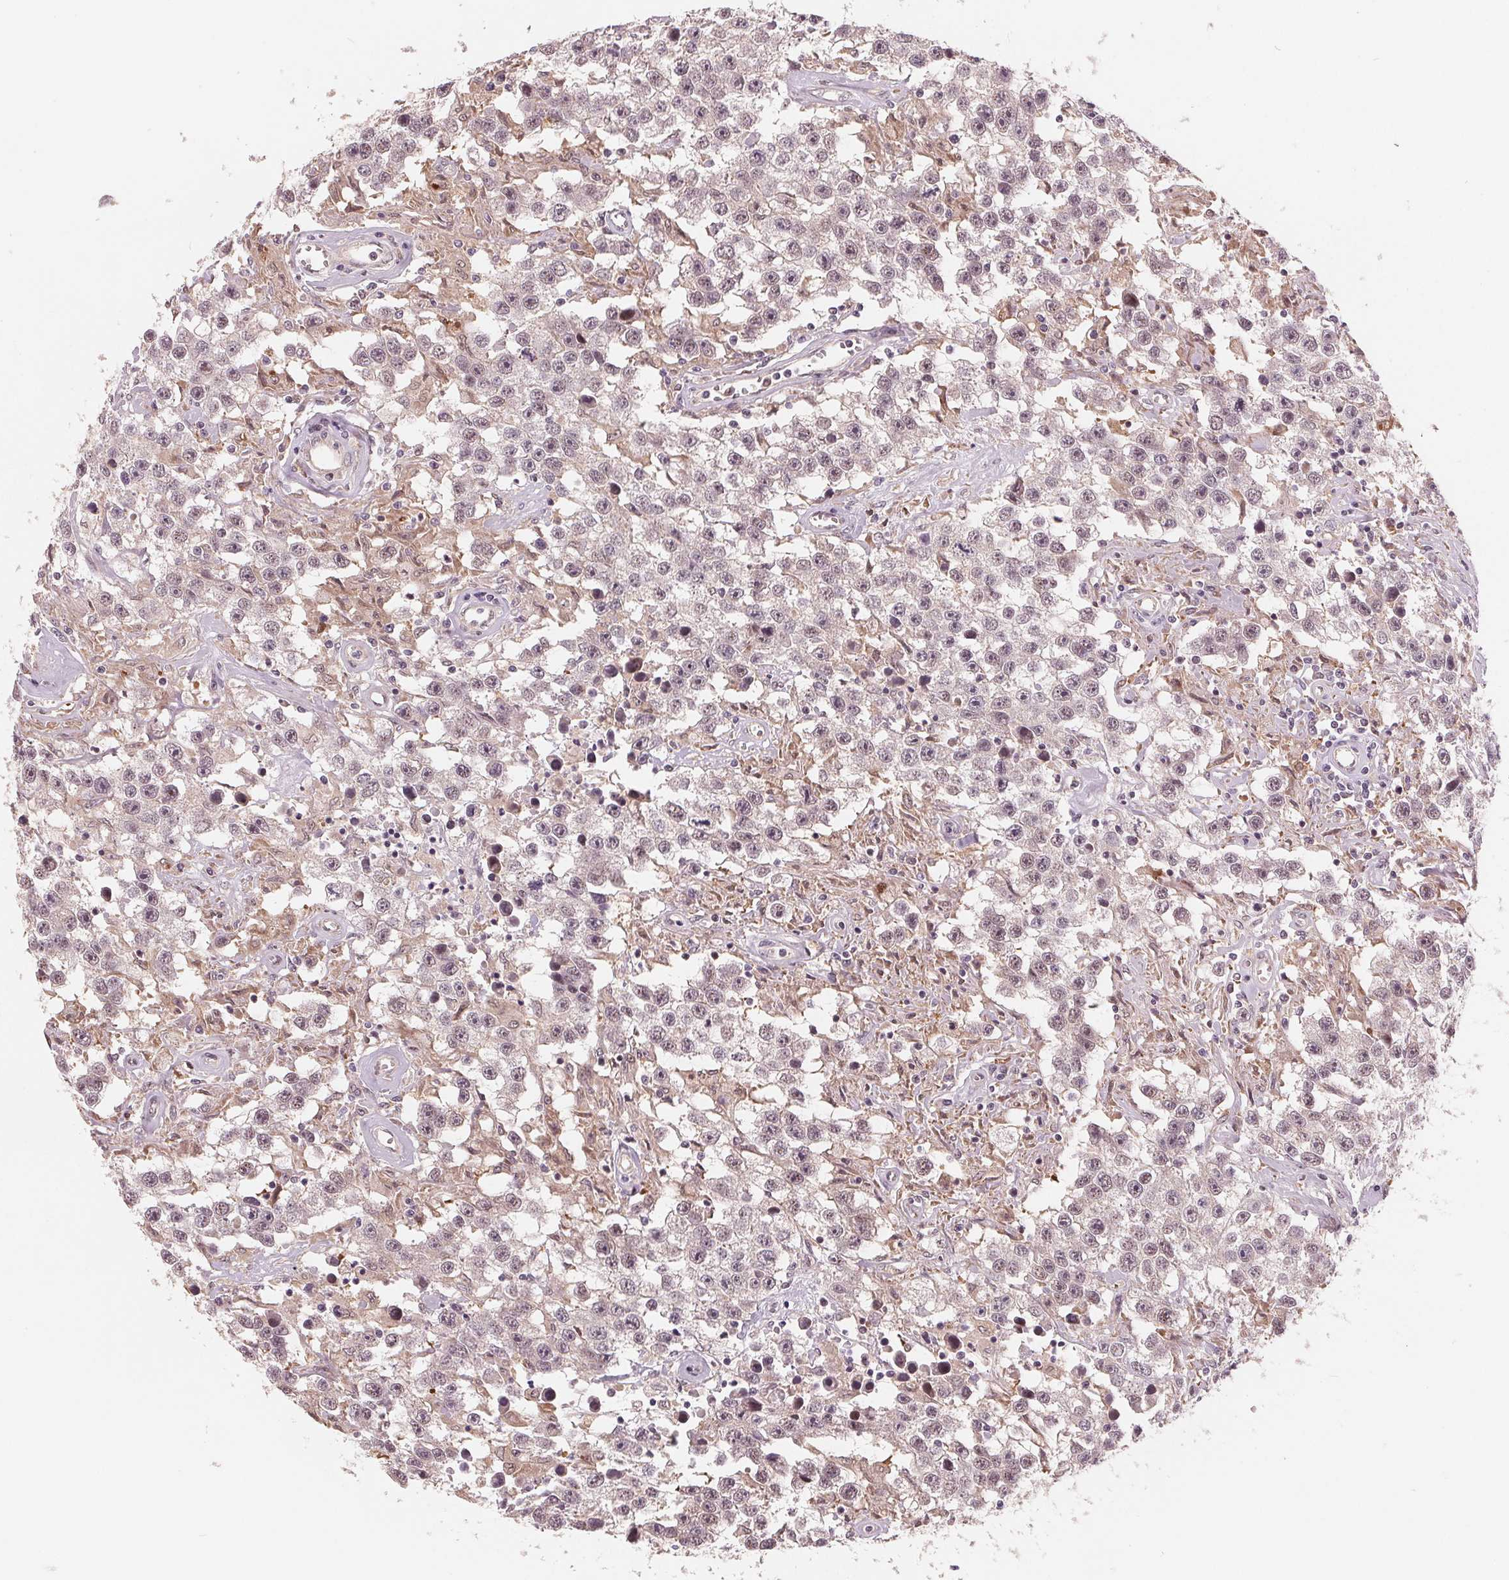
{"staining": {"intensity": "negative", "quantity": "none", "location": "none"}, "tissue": "testis cancer", "cell_type": "Tumor cells", "image_type": "cancer", "snomed": [{"axis": "morphology", "description": "Seminoma, NOS"}, {"axis": "topography", "description": "Testis"}], "caption": "The histopathology image displays no significant staining in tumor cells of seminoma (testis). Brightfield microscopy of immunohistochemistry stained with DAB (brown) and hematoxylin (blue), captured at high magnification.", "gene": "IL9R", "patient": {"sex": "male", "age": 43}}